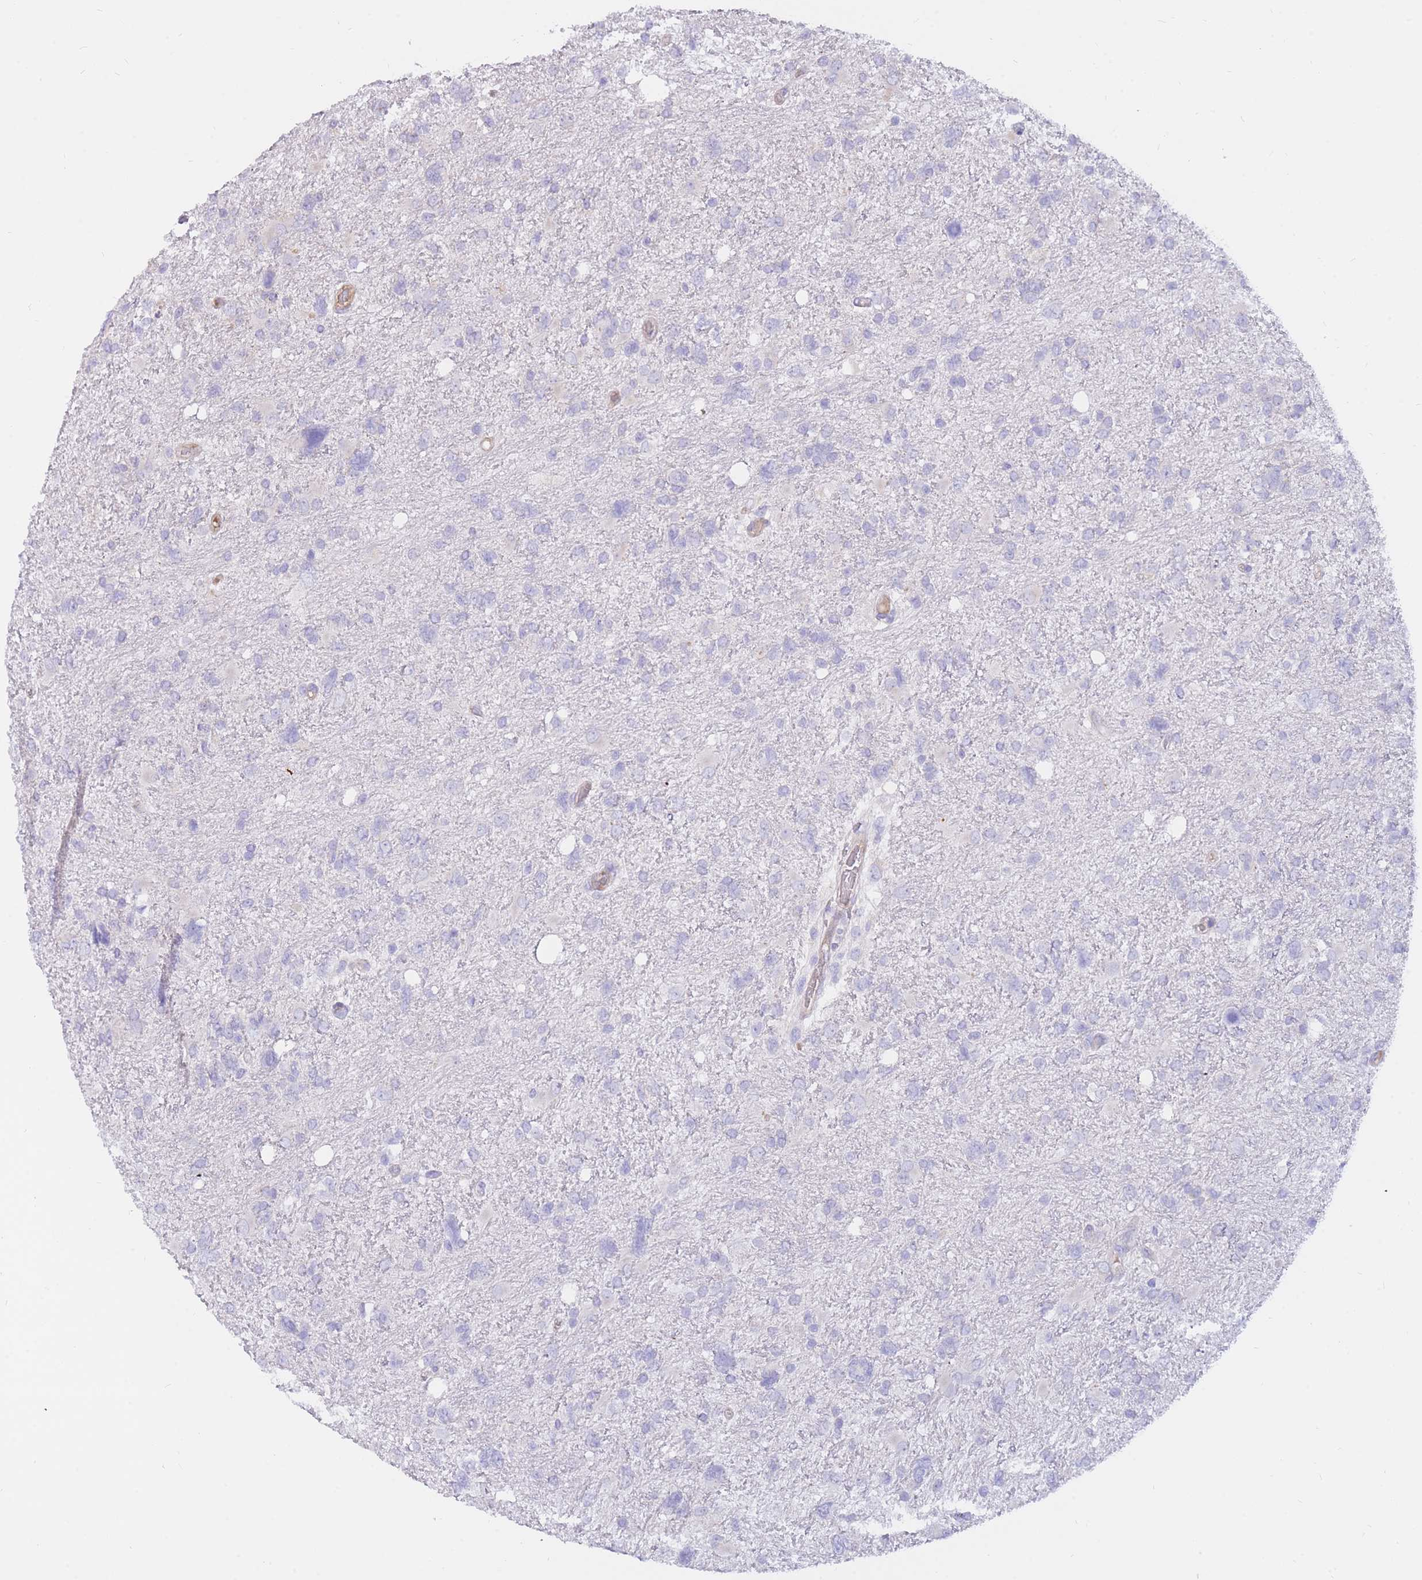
{"staining": {"intensity": "negative", "quantity": "none", "location": "none"}, "tissue": "glioma", "cell_type": "Tumor cells", "image_type": "cancer", "snomed": [{"axis": "morphology", "description": "Glioma, malignant, High grade"}, {"axis": "topography", "description": "Brain"}], "caption": "Tumor cells show no significant protein expression in glioma.", "gene": "SULT1A1", "patient": {"sex": "male", "age": 61}}